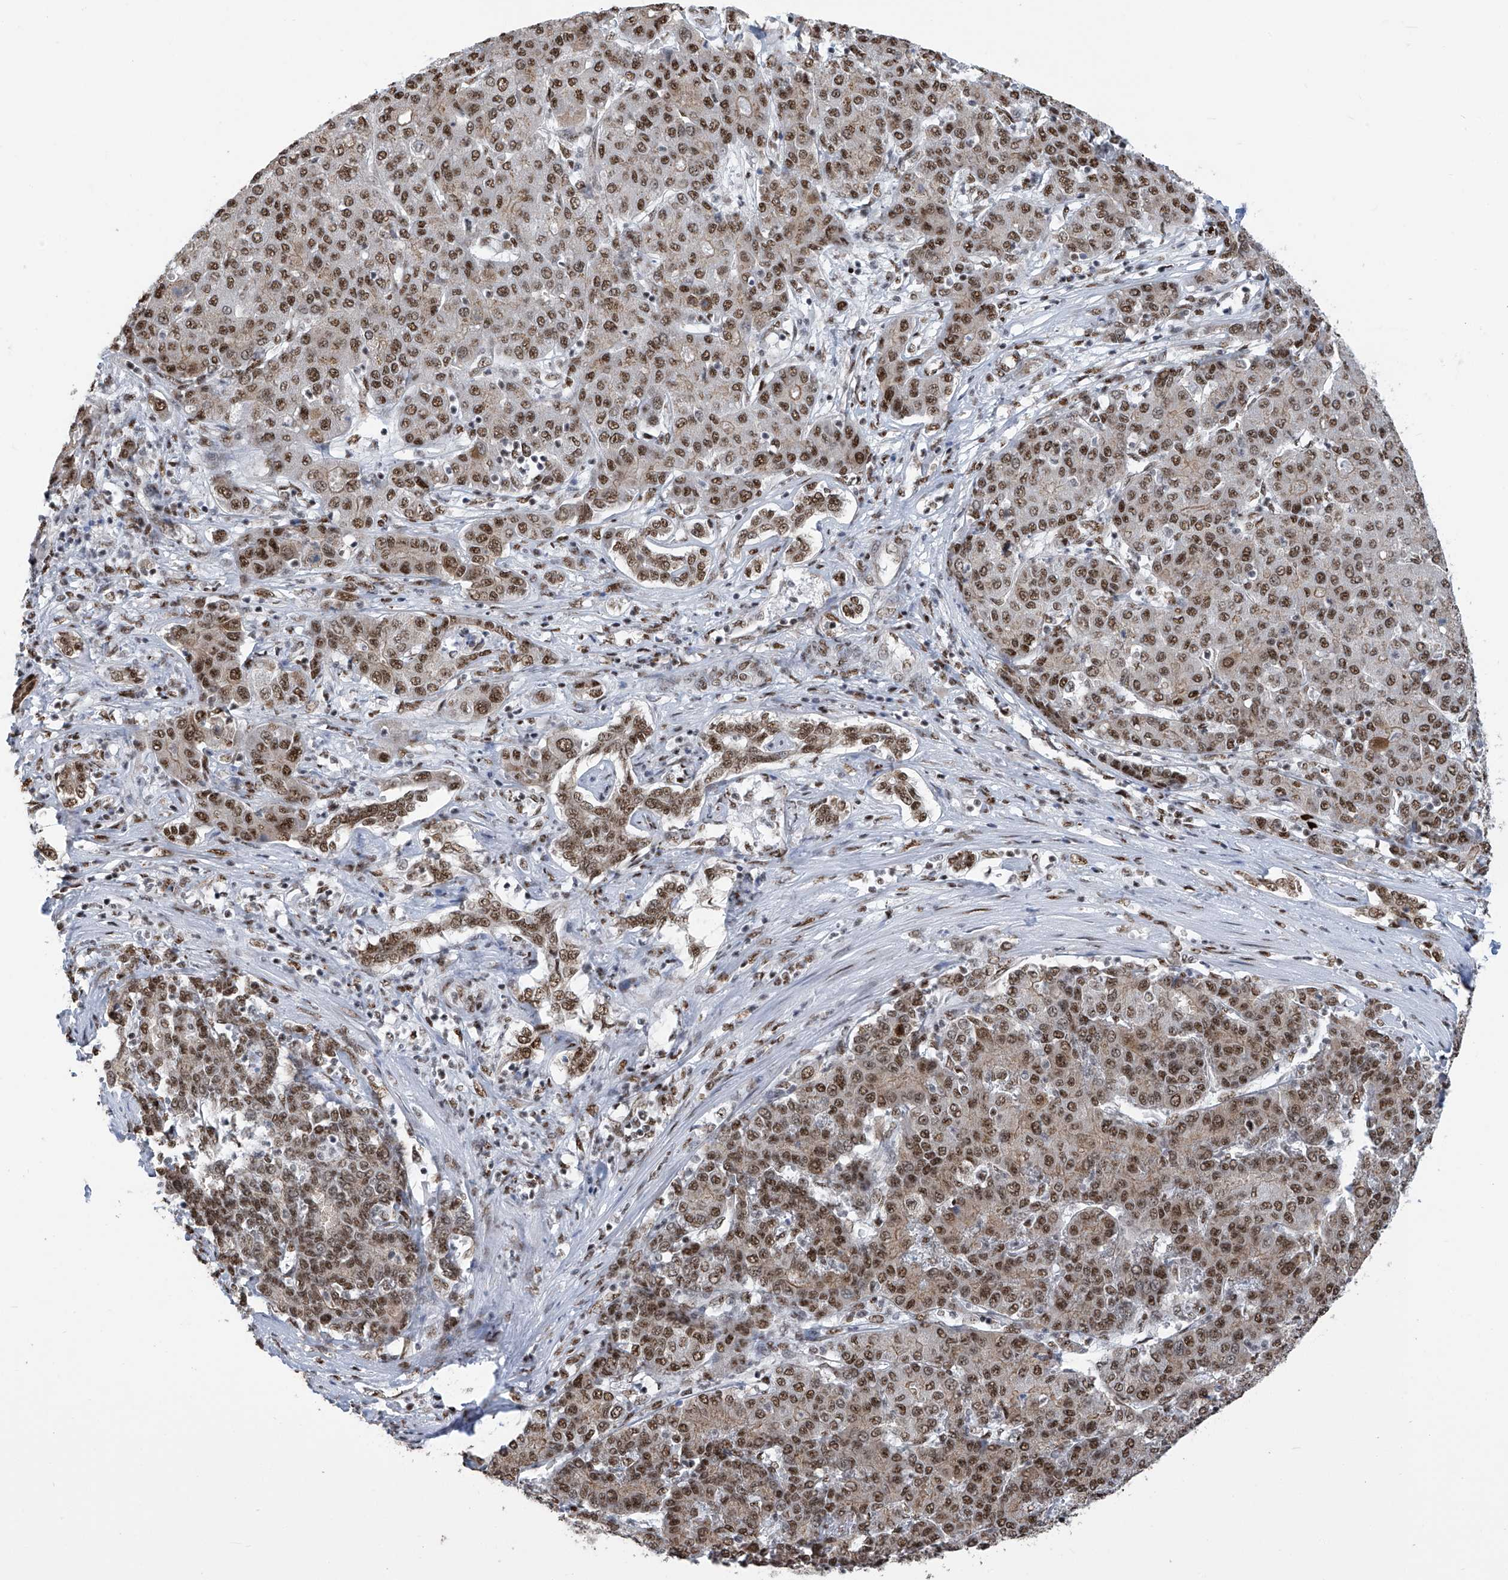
{"staining": {"intensity": "moderate", "quantity": ">75%", "location": "cytoplasmic/membranous,nuclear"}, "tissue": "liver cancer", "cell_type": "Tumor cells", "image_type": "cancer", "snomed": [{"axis": "morphology", "description": "Carcinoma, Hepatocellular, NOS"}, {"axis": "topography", "description": "Liver"}], "caption": "Liver cancer stained with a protein marker reveals moderate staining in tumor cells.", "gene": "APLF", "patient": {"sex": "male", "age": 65}}